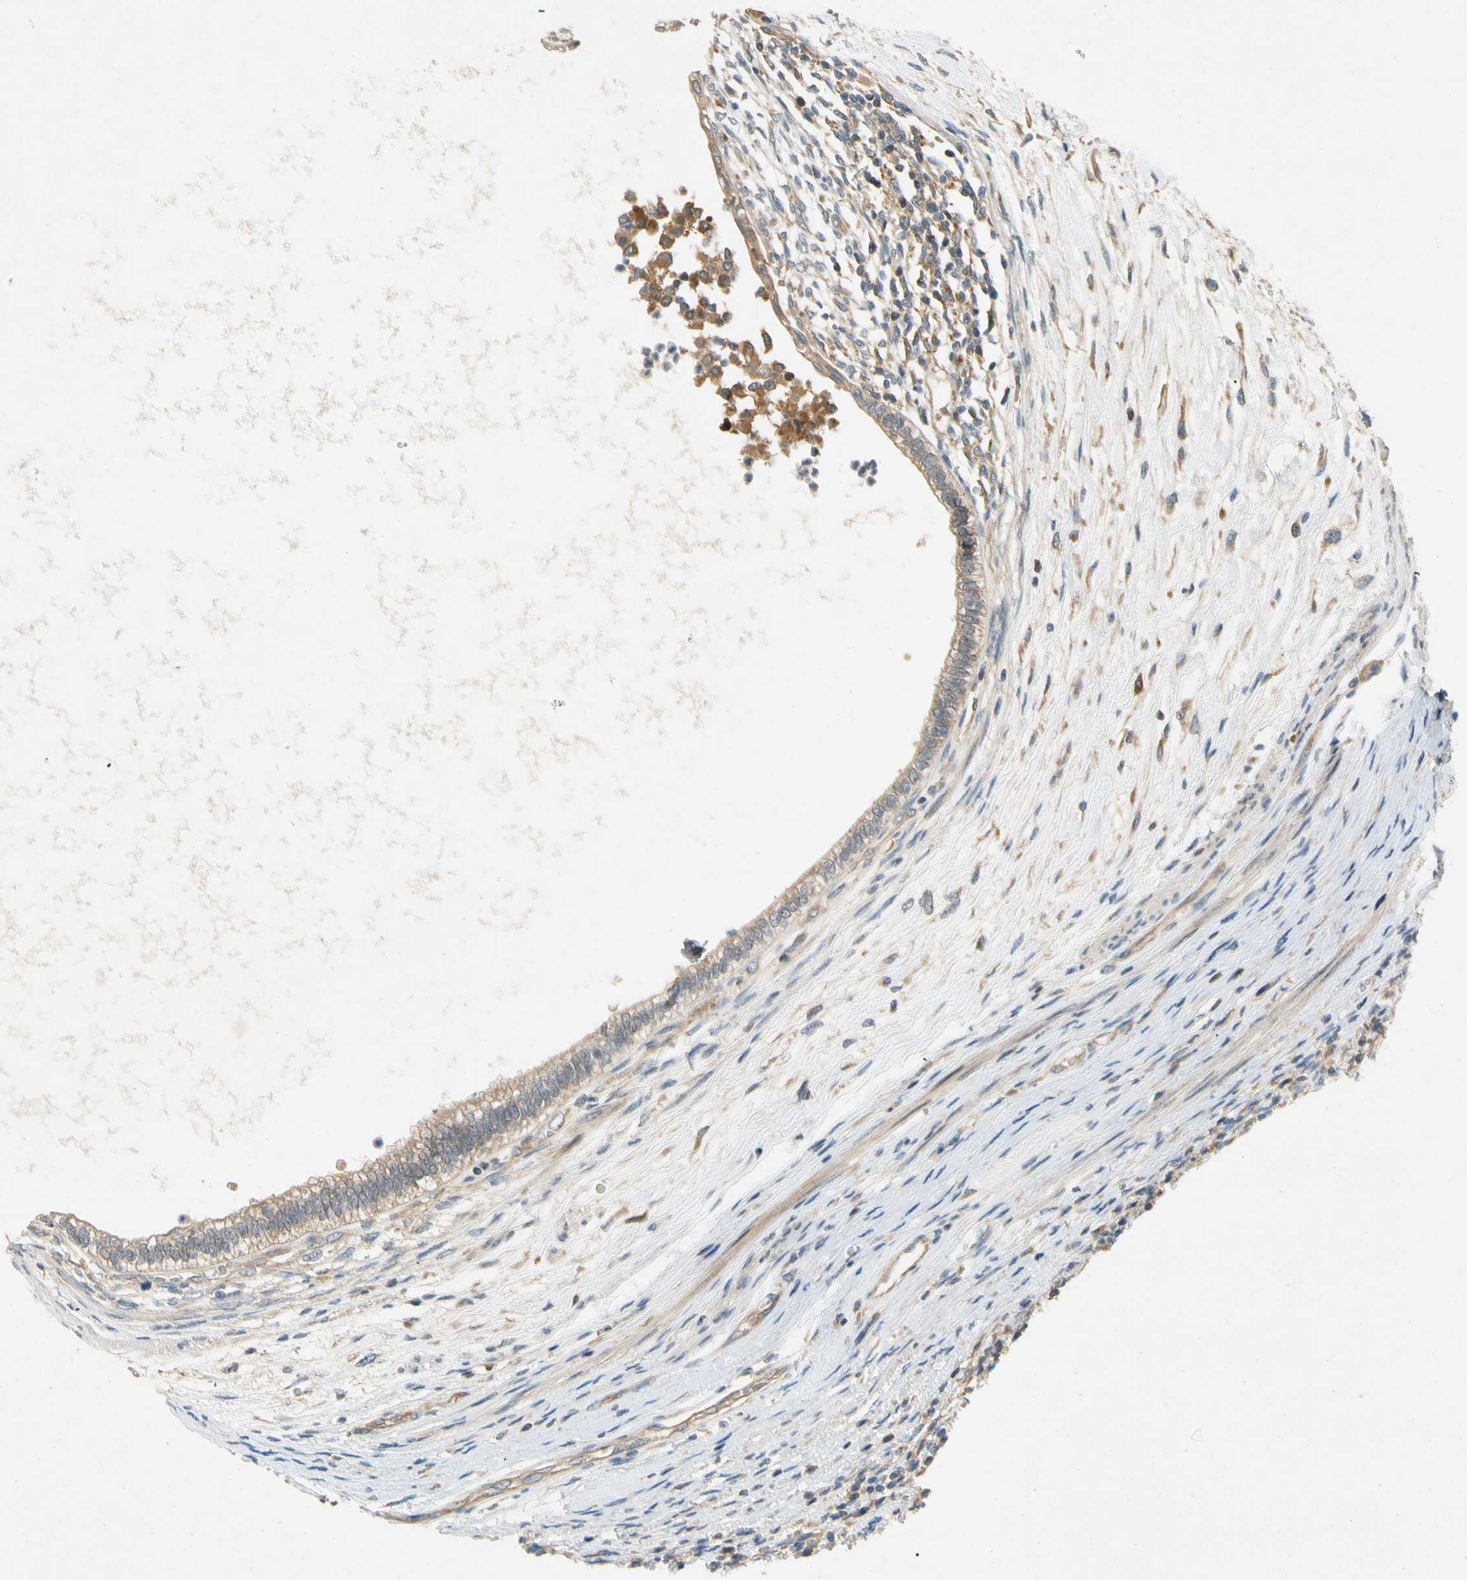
{"staining": {"intensity": "weak", "quantity": ">75%", "location": "cytoplasmic/membranous"}, "tissue": "testis cancer", "cell_type": "Tumor cells", "image_type": "cancer", "snomed": [{"axis": "morphology", "description": "Carcinoma, Embryonal, NOS"}, {"axis": "topography", "description": "Testis"}], "caption": "Weak cytoplasmic/membranous positivity is appreciated in about >75% of tumor cells in testis cancer. The staining was performed using DAB to visualize the protein expression in brown, while the nuclei were stained in blue with hematoxylin (Magnification: 20x).", "gene": "GATD1", "patient": {"sex": "male", "age": 26}}